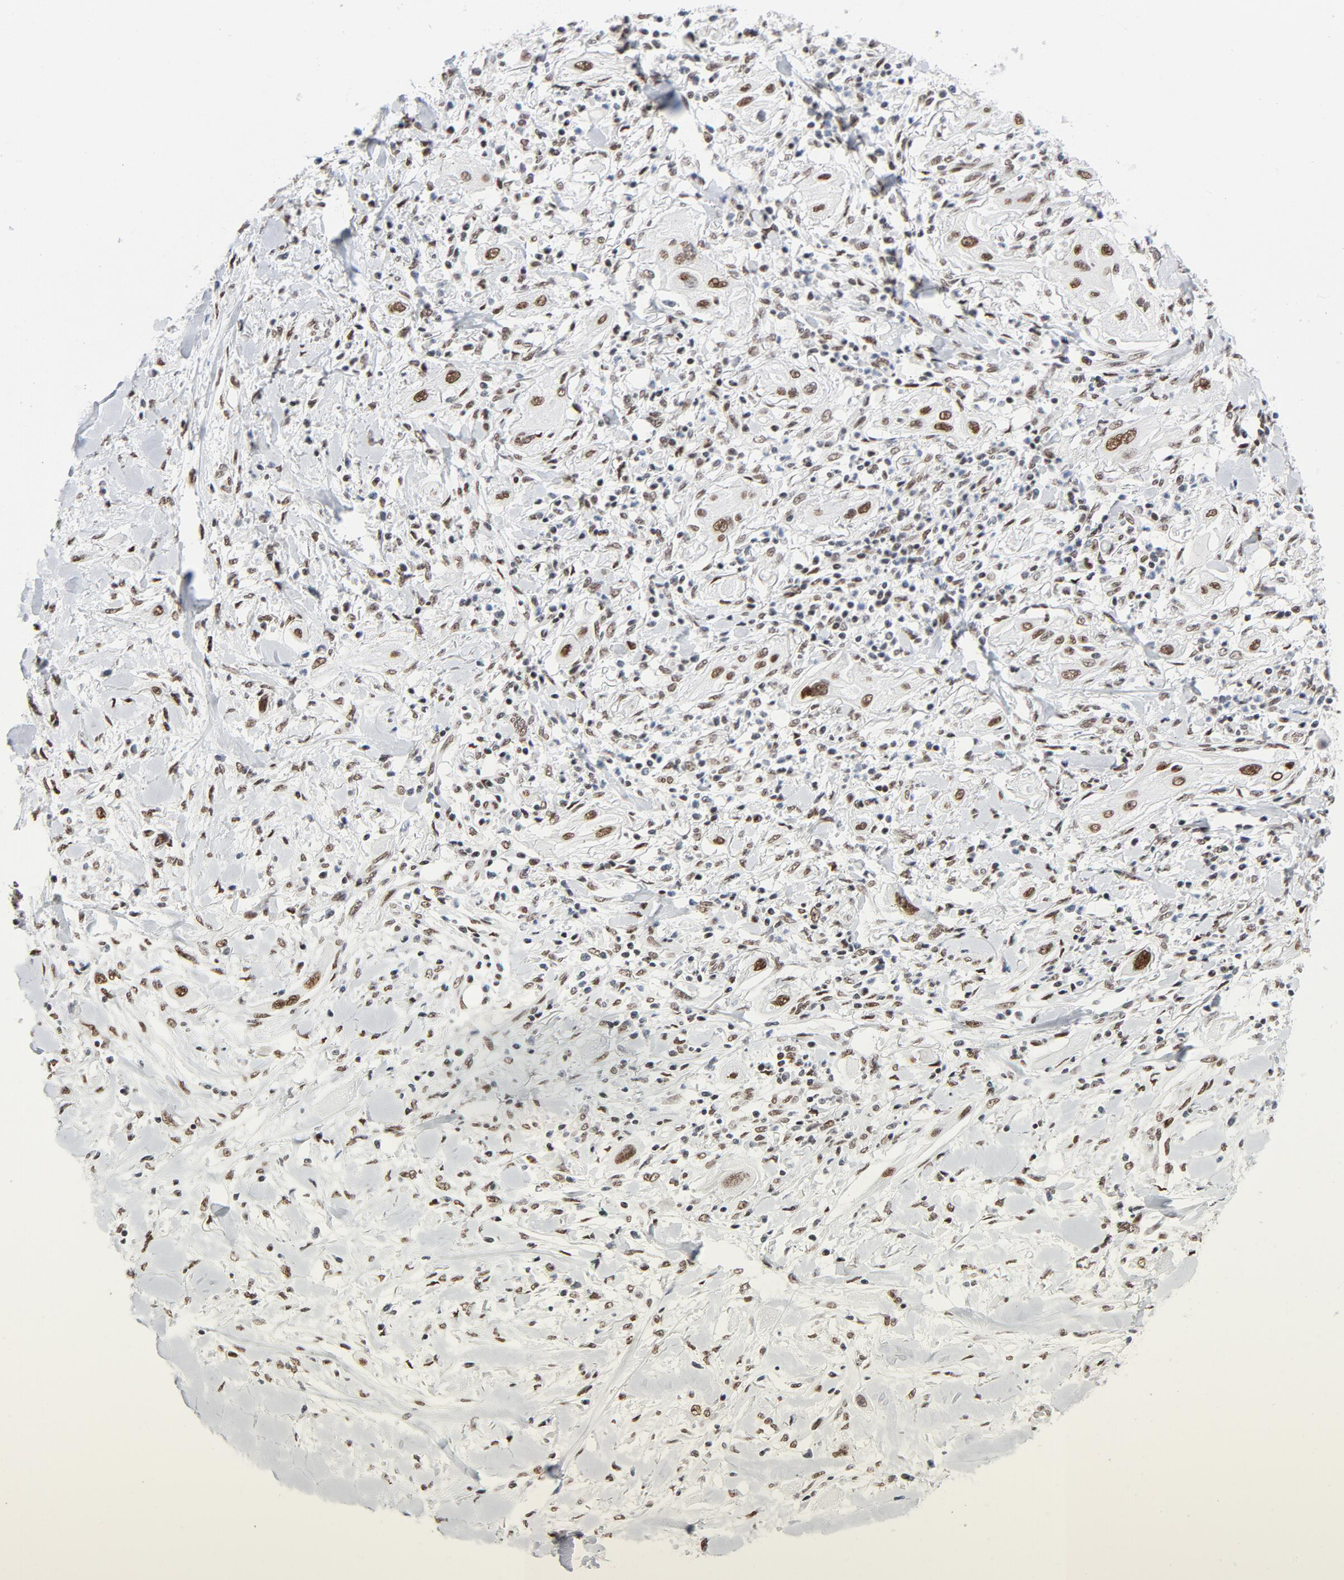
{"staining": {"intensity": "moderate", "quantity": ">75%", "location": "nuclear"}, "tissue": "lung cancer", "cell_type": "Tumor cells", "image_type": "cancer", "snomed": [{"axis": "morphology", "description": "Squamous cell carcinoma, NOS"}, {"axis": "topography", "description": "Lung"}], "caption": "Lung squamous cell carcinoma was stained to show a protein in brown. There is medium levels of moderate nuclear positivity in about >75% of tumor cells.", "gene": "HSF1", "patient": {"sex": "female", "age": 47}}